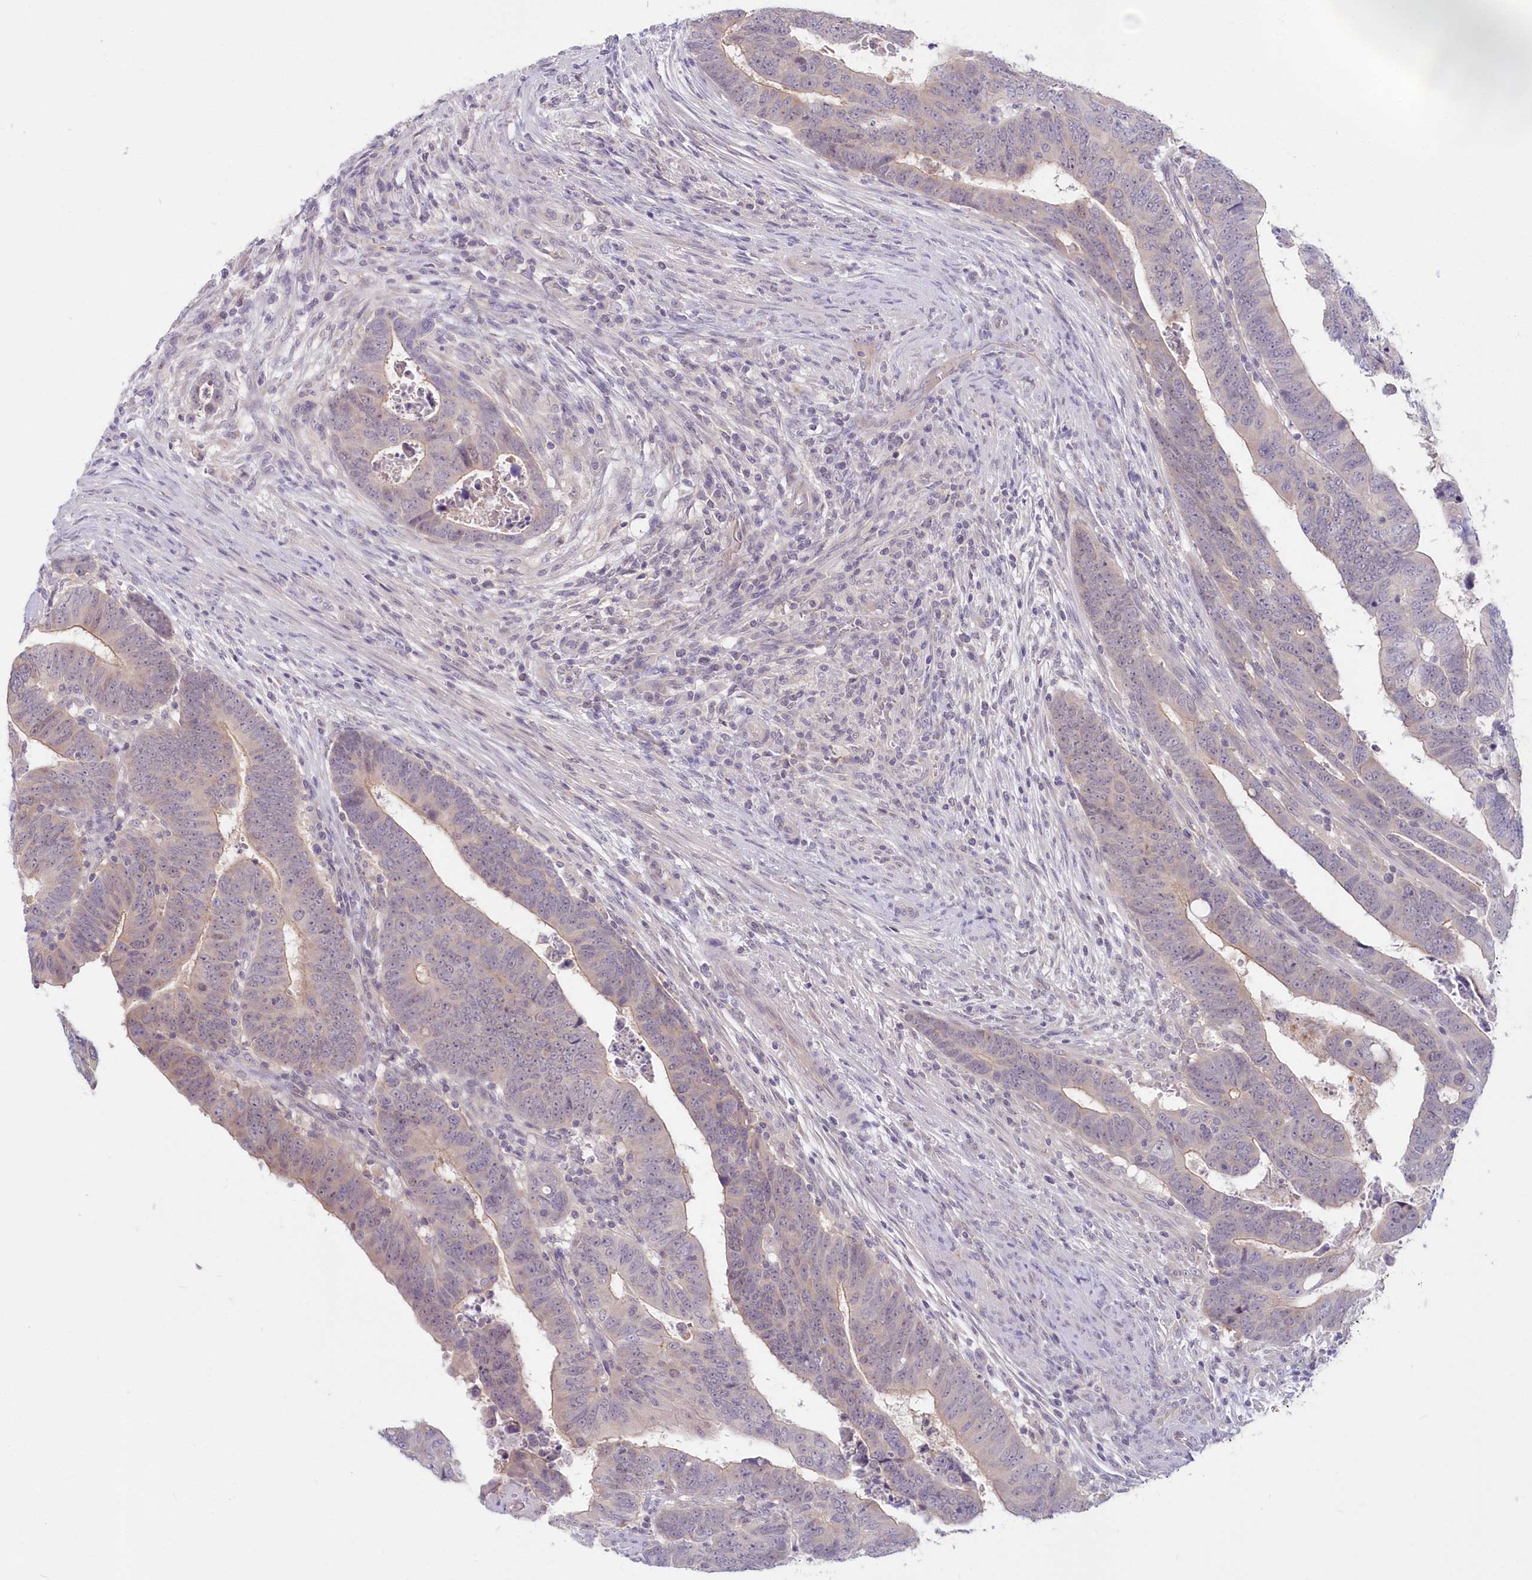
{"staining": {"intensity": "weak", "quantity": "25%-75%", "location": "cytoplasmic/membranous"}, "tissue": "colorectal cancer", "cell_type": "Tumor cells", "image_type": "cancer", "snomed": [{"axis": "morphology", "description": "Normal tissue, NOS"}, {"axis": "morphology", "description": "Adenocarcinoma, NOS"}, {"axis": "topography", "description": "Rectum"}], "caption": "The image exhibits immunohistochemical staining of adenocarcinoma (colorectal). There is weak cytoplasmic/membranous staining is identified in about 25%-75% of tumor cells. The protein of interest is stained brown, and the nuclei are stained in blue (DAB (3,3'-diaminobenzidine) IHC with brightfield microscopy, high magnification).", "gene": "KATNA1", "patient": {"sex": "female", "age": 65}}